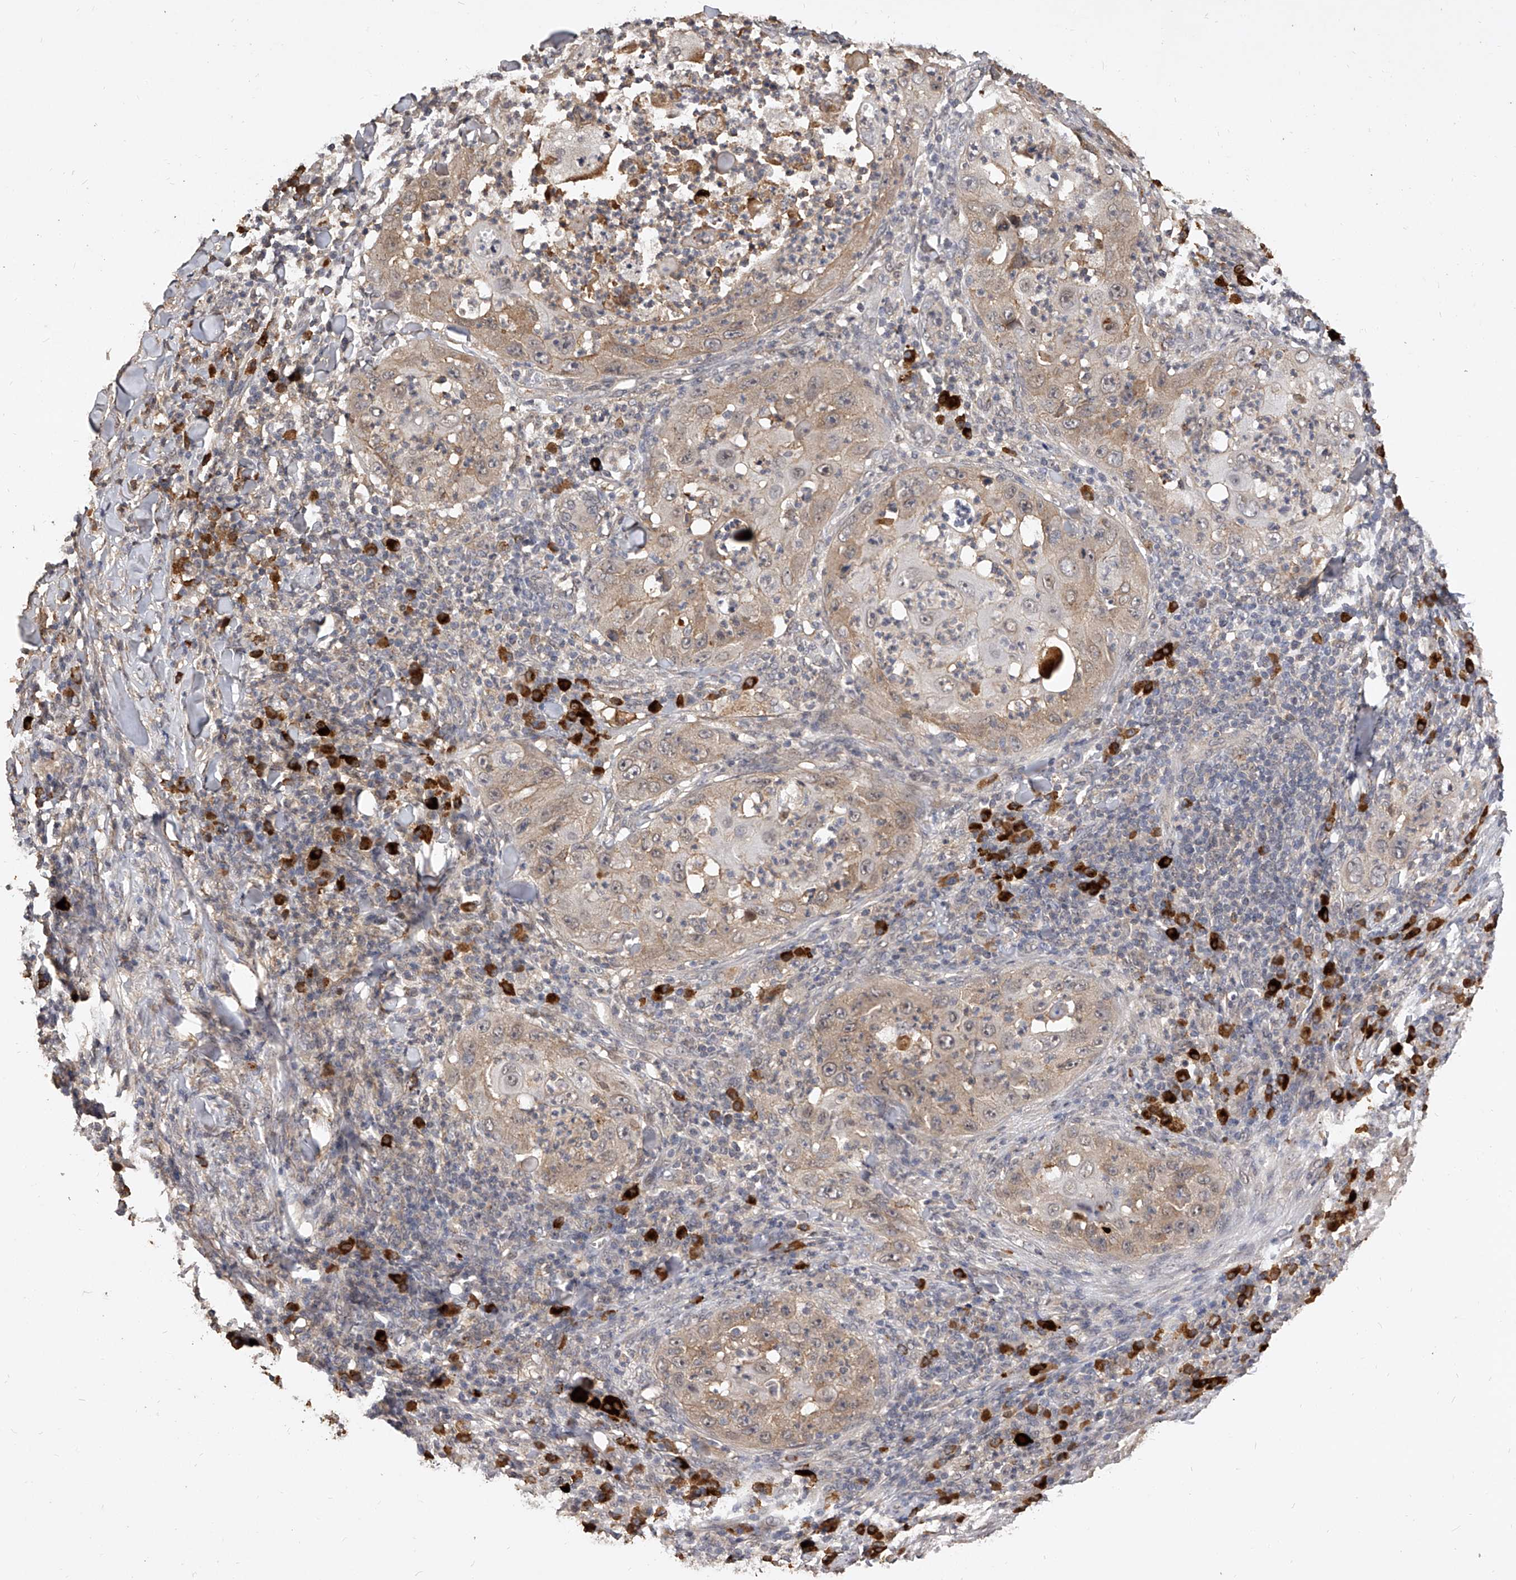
{"staining": {"intensity": "moderate", "quantity": "25%-75%", "location": "cytoplasmic/membranous"}, "tissue": "skin cancer", "cell_type": "Tumor cells", "image_type": "cancer", "snomed": [{"axis": "morphology", "description": "Squamous cell carcinoma, NOS"}, {"axis": "topography", "description": "Skin"}], "caption": "IHC staining of skin squamous cell carcinoma, which displays medium levels of moderate cytoplasmic/membranous expression in about 25%-75% of tumor cells indicating moderate cytoplasmic/membranous protein expression. The staining was performed using DAB (3,3'-diaminobenzidine) (brown) for protein detection and nuclei were counterstained in hematoxylin (blue).", "gene": "CFAP410", "patient": {"sex": "female", "age": 44}}